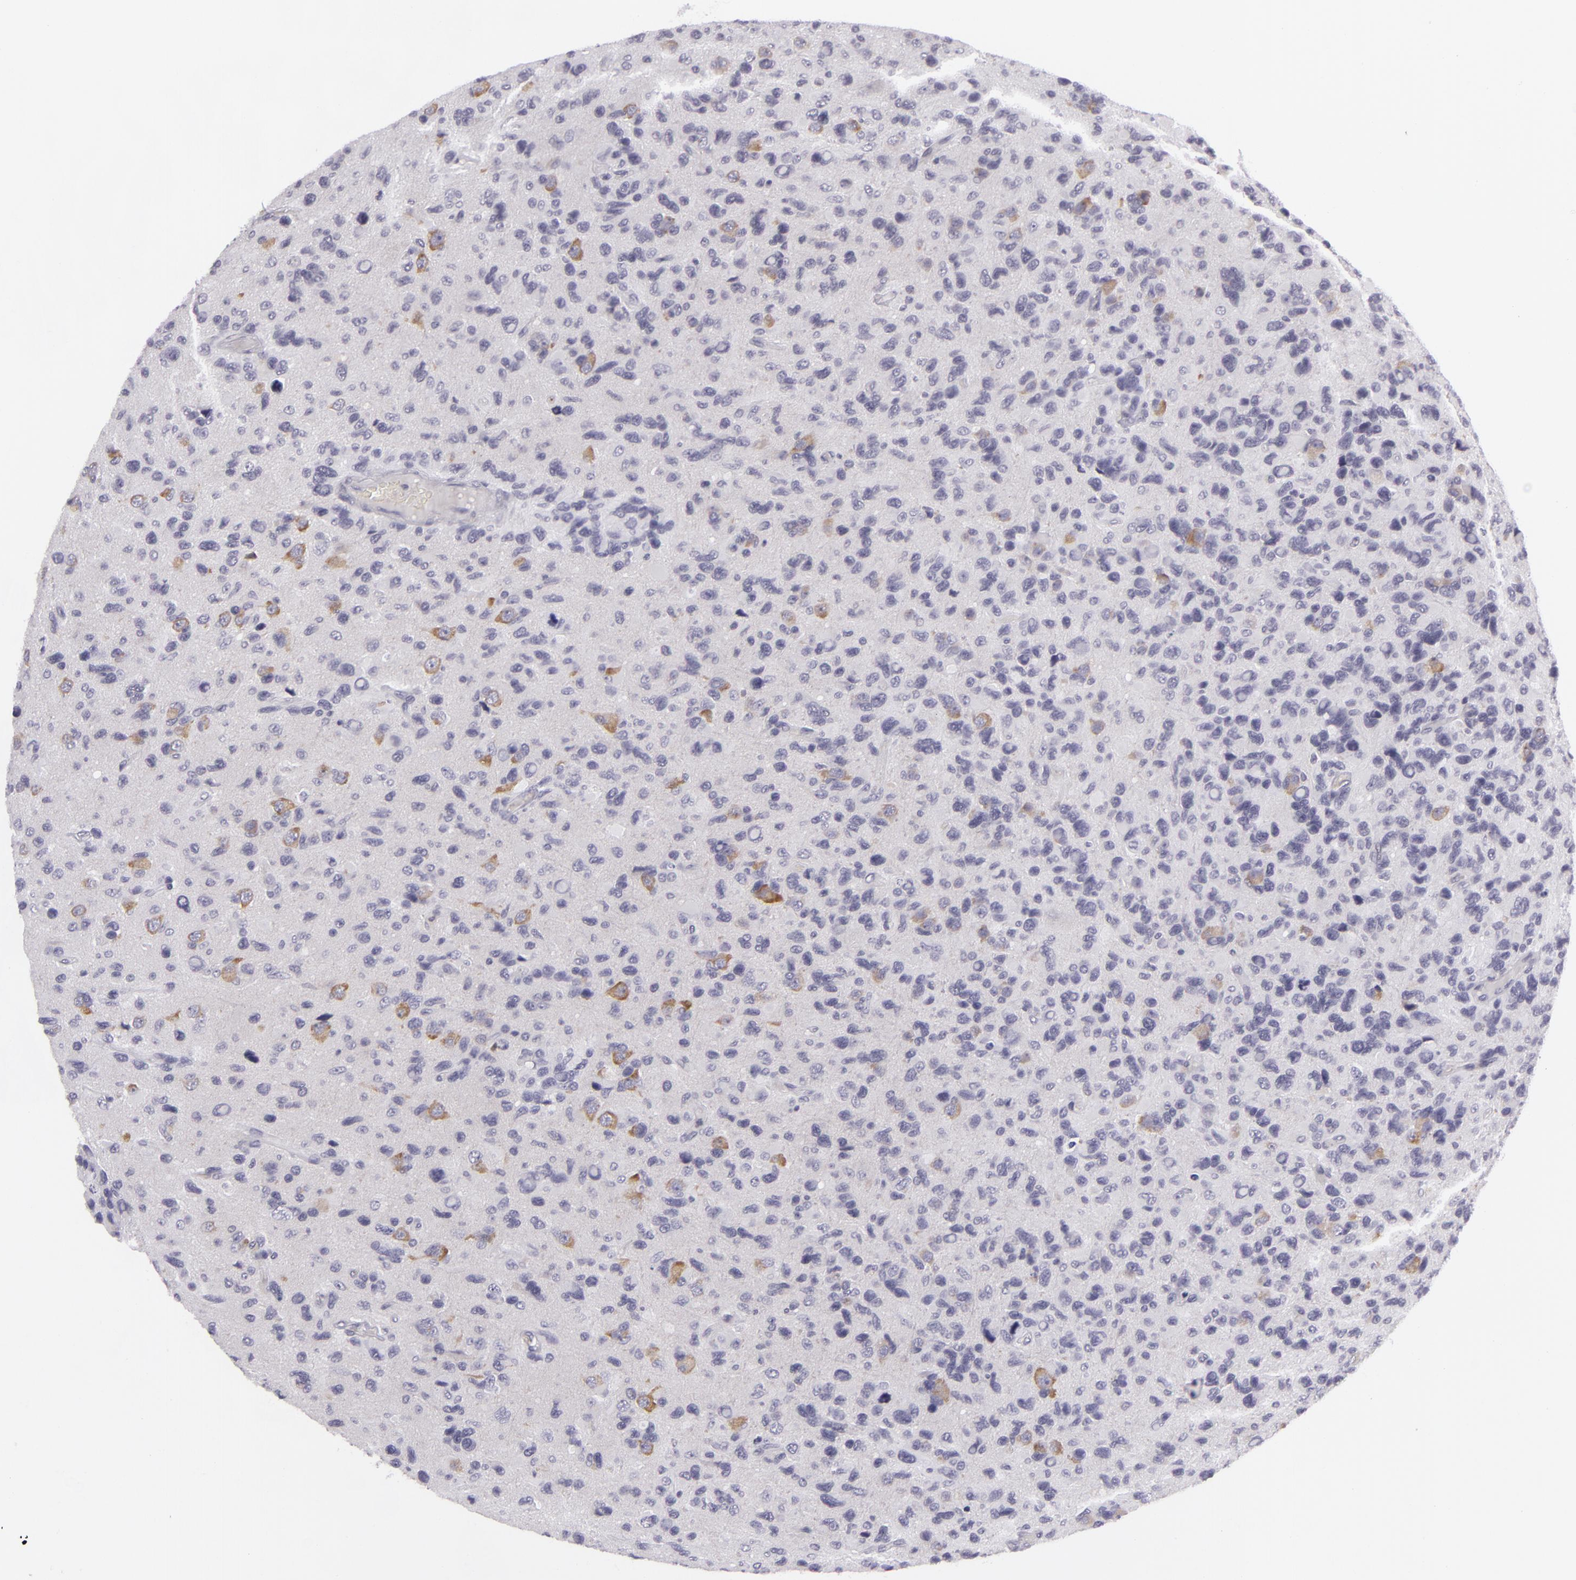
{"staining": {"intensity": "negative", "quantity": "none", "location": "none"}, "tissue": "glioma", "cell_type": "Tumor cells", "image_type": "cancer", "snomed": [{"axis": "morphology", "description": "Glioma, malignant, High grade"}, {"axis": "topography", "description": "Brain"}], "caption": "Histopathology image shows no significant protein positivity in tumor cells of glioma.", "gene": "KCNAB2", "patient": {"sex": "male", "age": 77}}